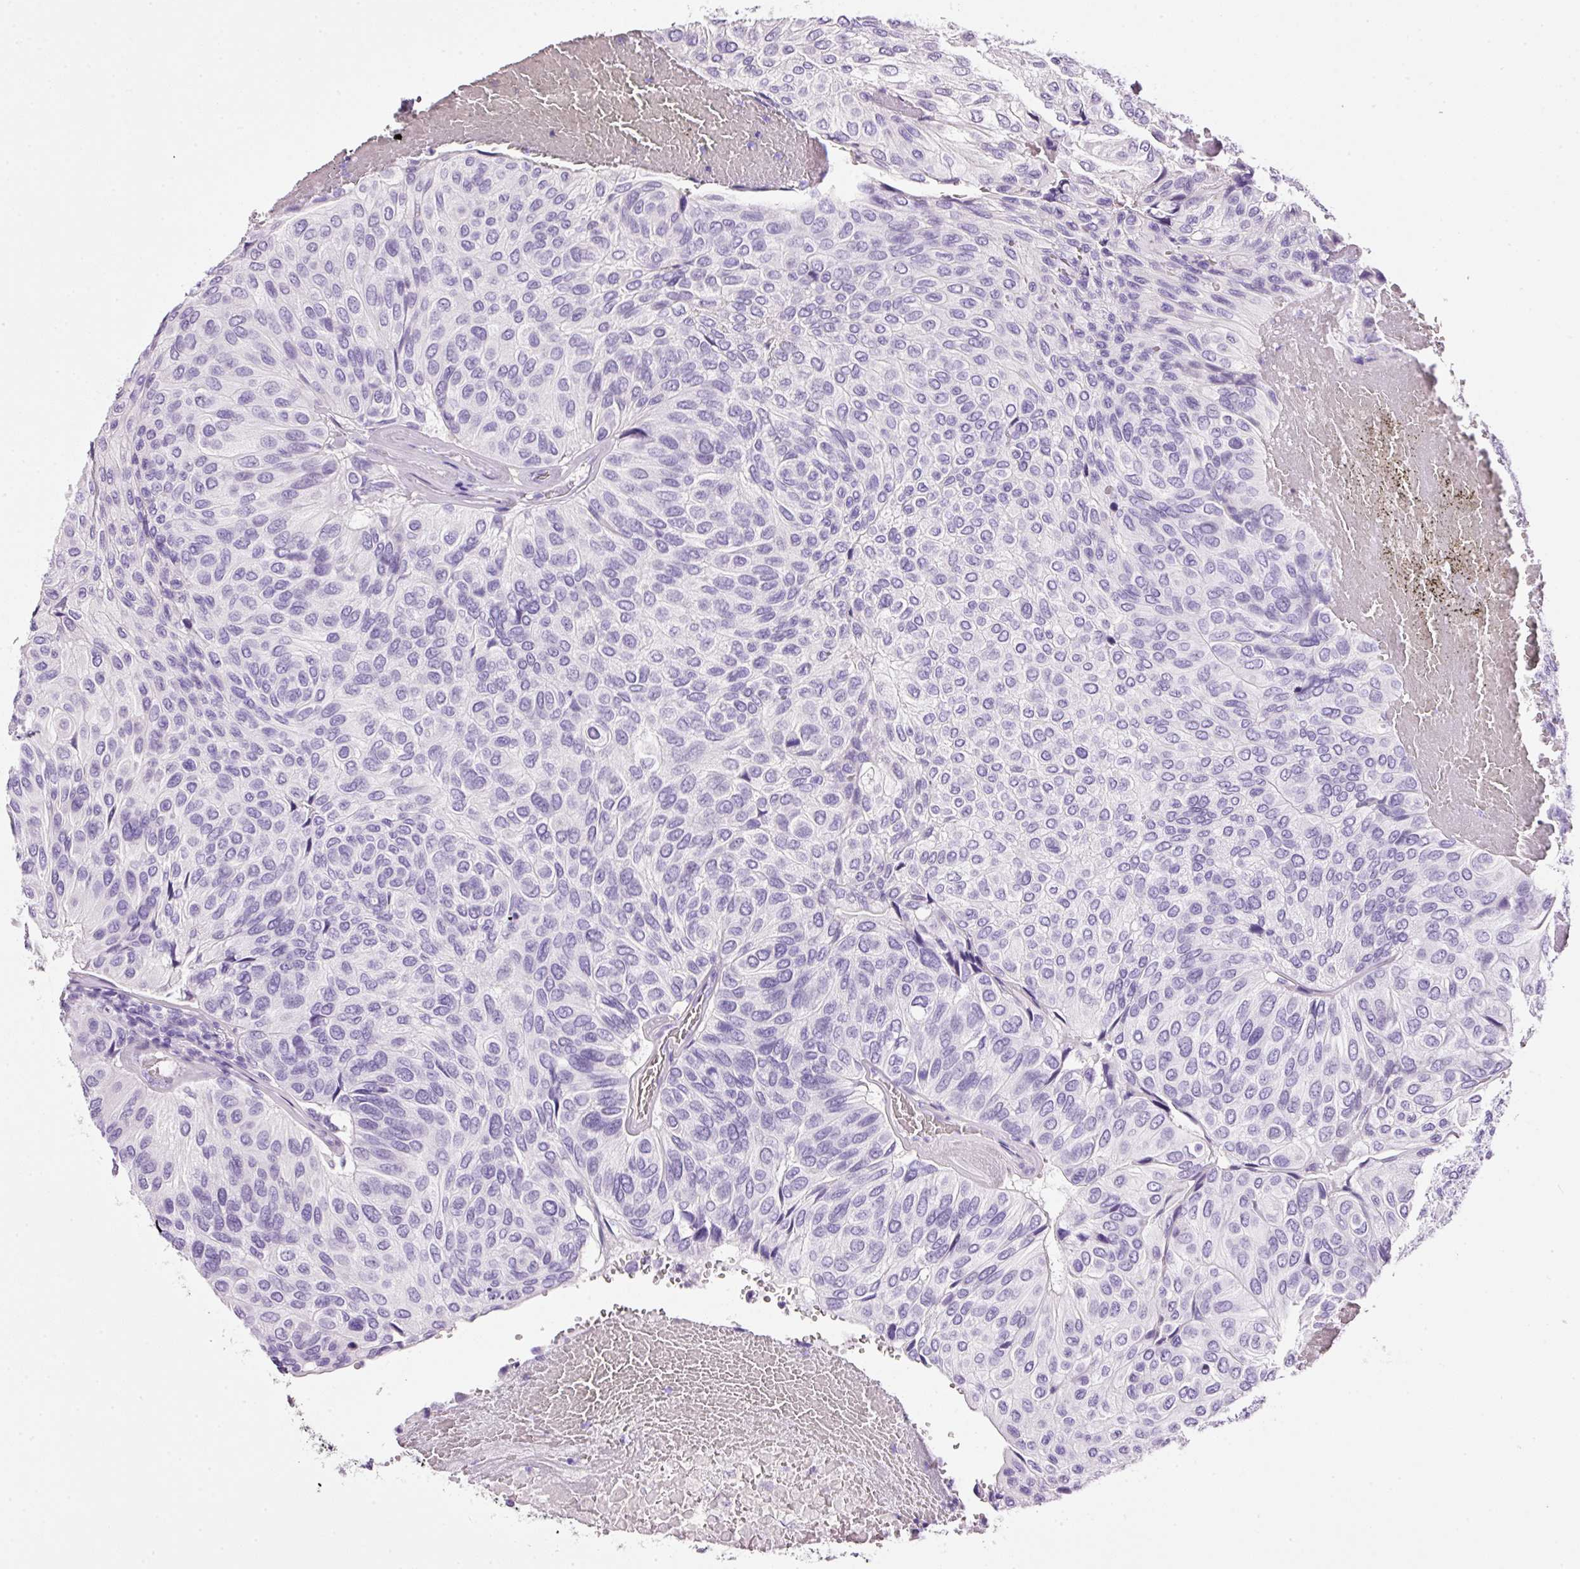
{"staining": {"intensity": "negative", "quantity": "none", "location": "none"}, "tissue": "urothelial cancer", "cell_type": "Tumor cells", "image_type": "cancer", "snomed": [{"axis": "morphology", "description": "Urothelial carcinoma, High grade"}, {"axis": "topography", "description": "Urinary bladder"}], "caption": "Immunohistochemistry (IHC) histopathology image of neoplastic tissue: human urothelial cancer stained with DAB (3,3'-diaminobenzidine) displays no significant protein expression in tumor cells.", "gene": "BSND", "patient": {"sex": "male", "age": 66}}